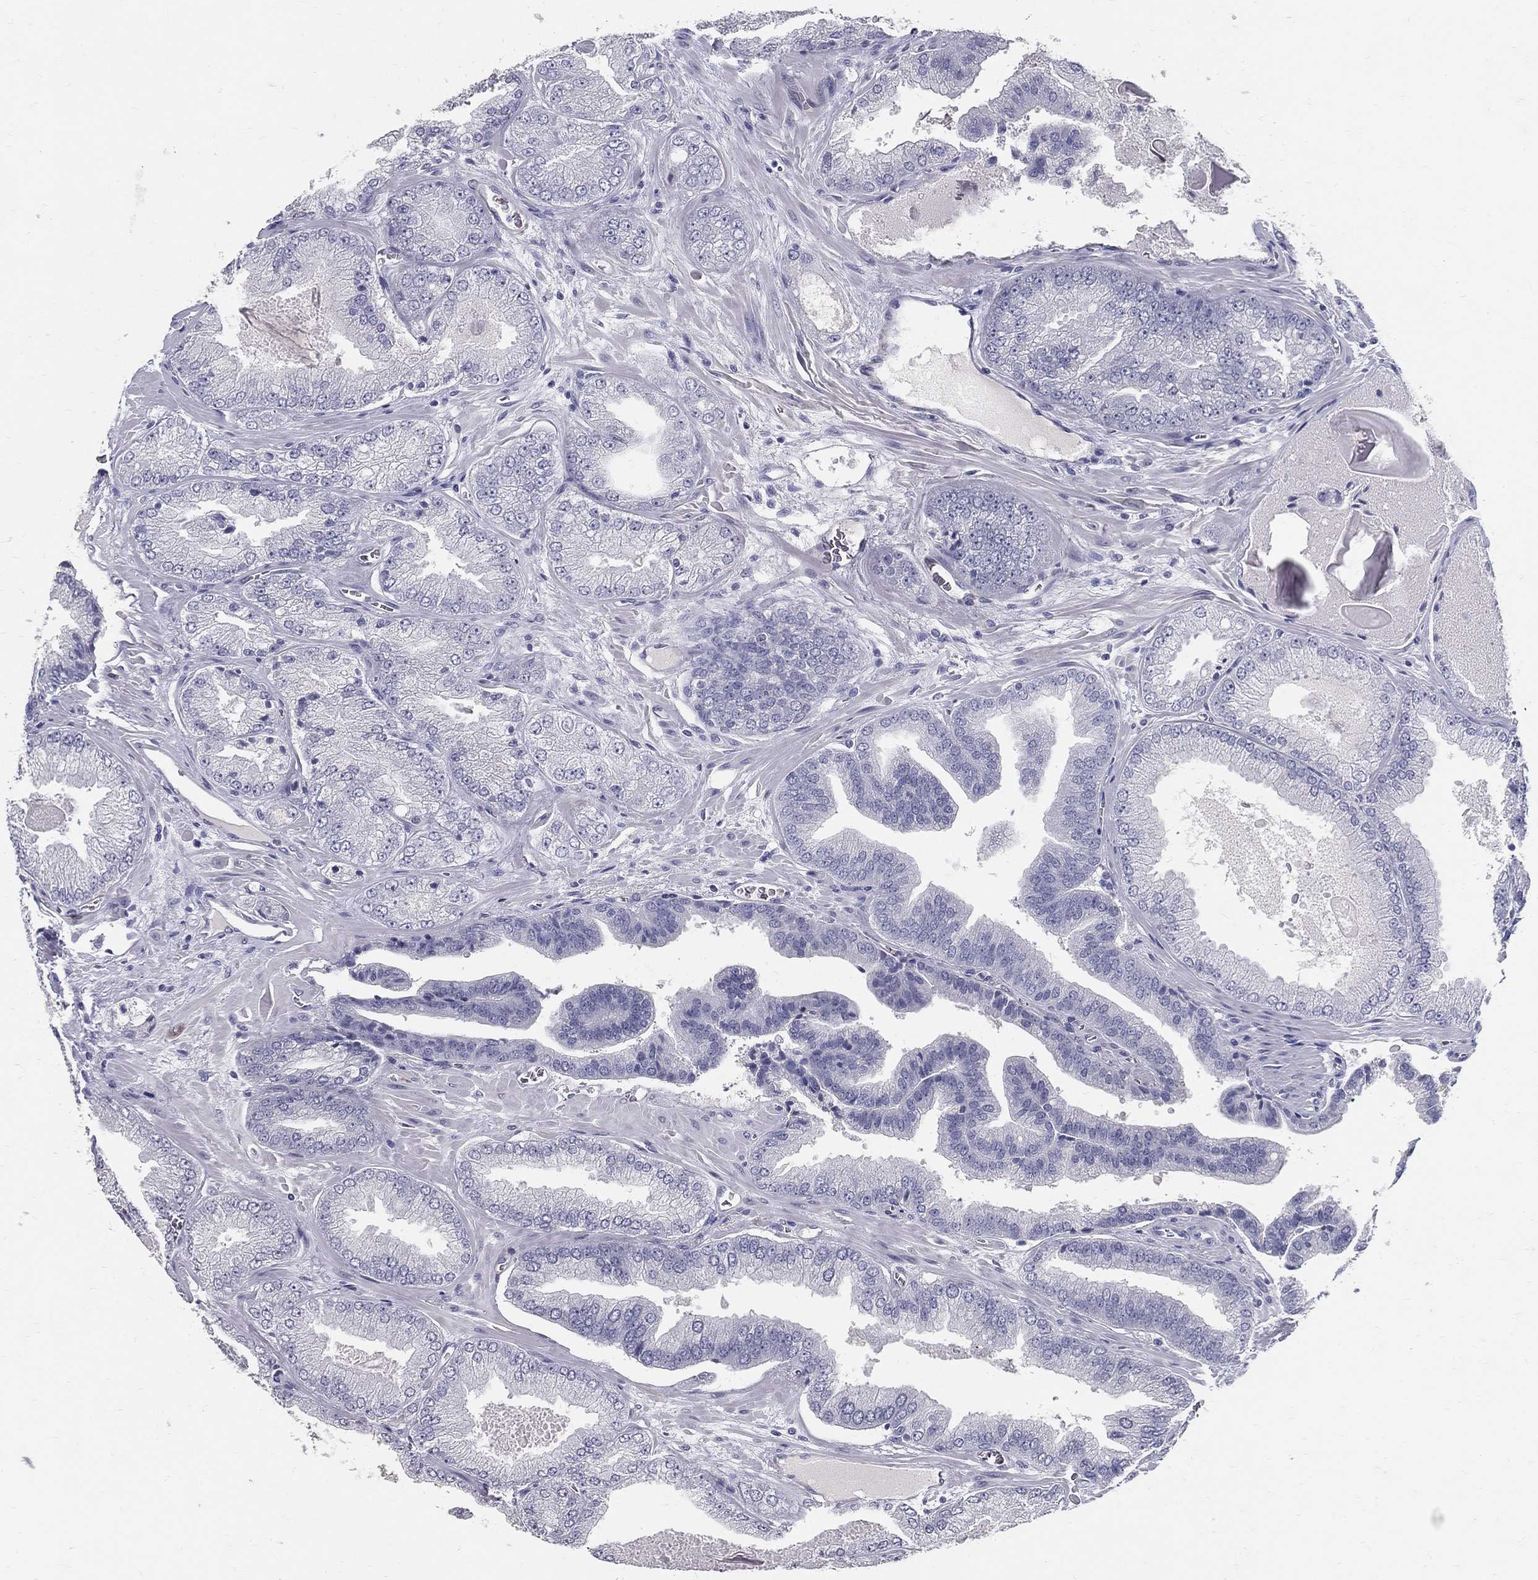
{"staining": {"intensity": "negative", "quantity": "none", "location": "none"}, "tissue": "prostate cancer", "cell_type": "Tumor cells", "image_type": "cancer", "snomed": [{"axis": "morphology", "description": "Adenocarcinoma, Low grade"}, {"axis": "topography", "description": "Prostate"}], "caption": "Immunohistochemical staining of human prostate cancer exhibits no significant staining in tumor cells. (IHC, brightfield microscopy, high magnification).", "gene": "ACE2", "patient": {"sex": "male", "age": 72}}